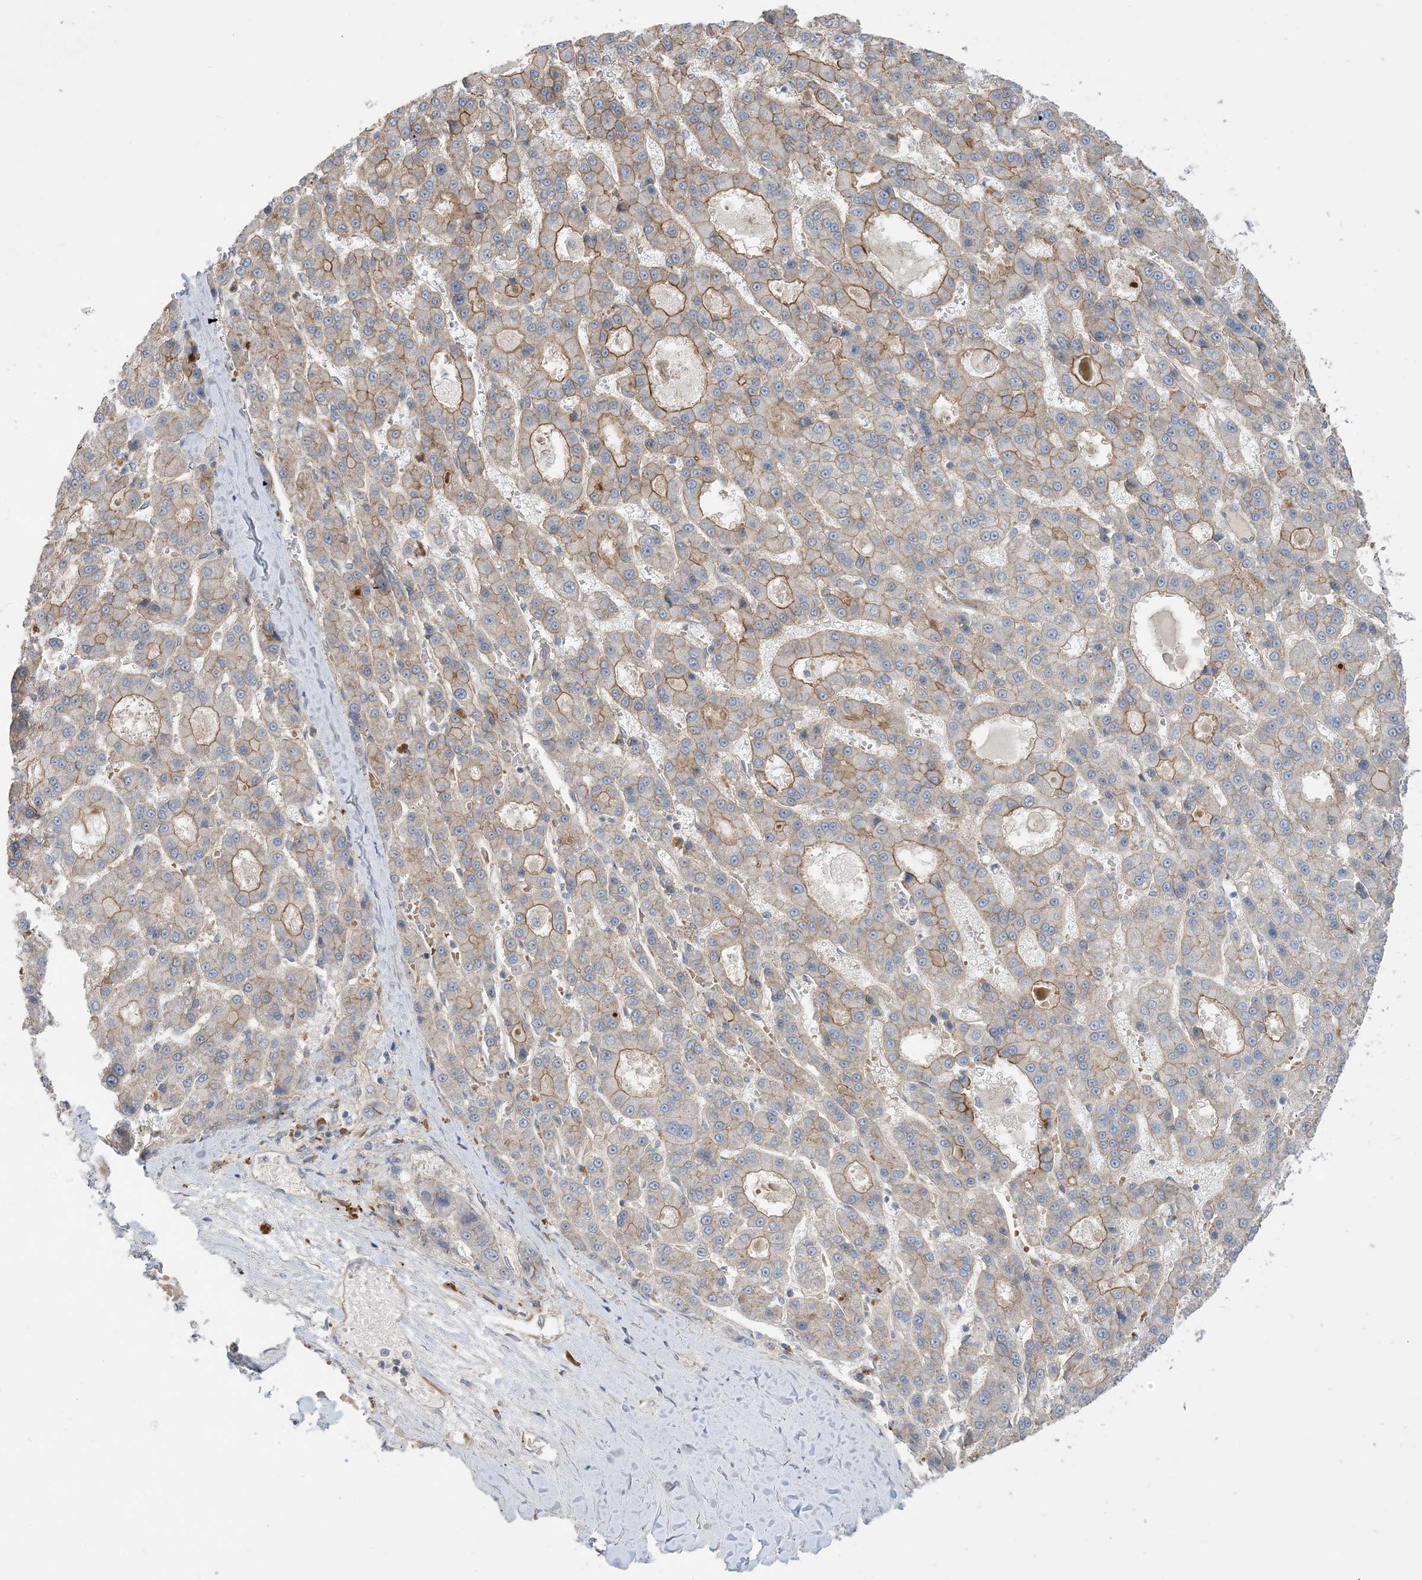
{"staining": {"intensity": "moderate", "quantity": "25%-75%", "location": "cytoplasmic/membranous"}, "tissue": "liver cancer", "cell_type": "Tumor cells", "image_type": "cancer", "snomed": [{"axis": "morphology", "description": "Carcinoma, Hepatocellular, NOS"}, {"axis": "topography", "description": "Liver"}], "caption": "Immunohistochemistry photomicrograph of liver cancer (hepatocellular carcinoma) stained for a protein (brown), which exhibits medium levels of moderate cytoplasmic/membranous positivity in approximately 25%-75% of tumor cells.", "gene": "AOC1", "patient": {"sex": "male", "age": 70}}